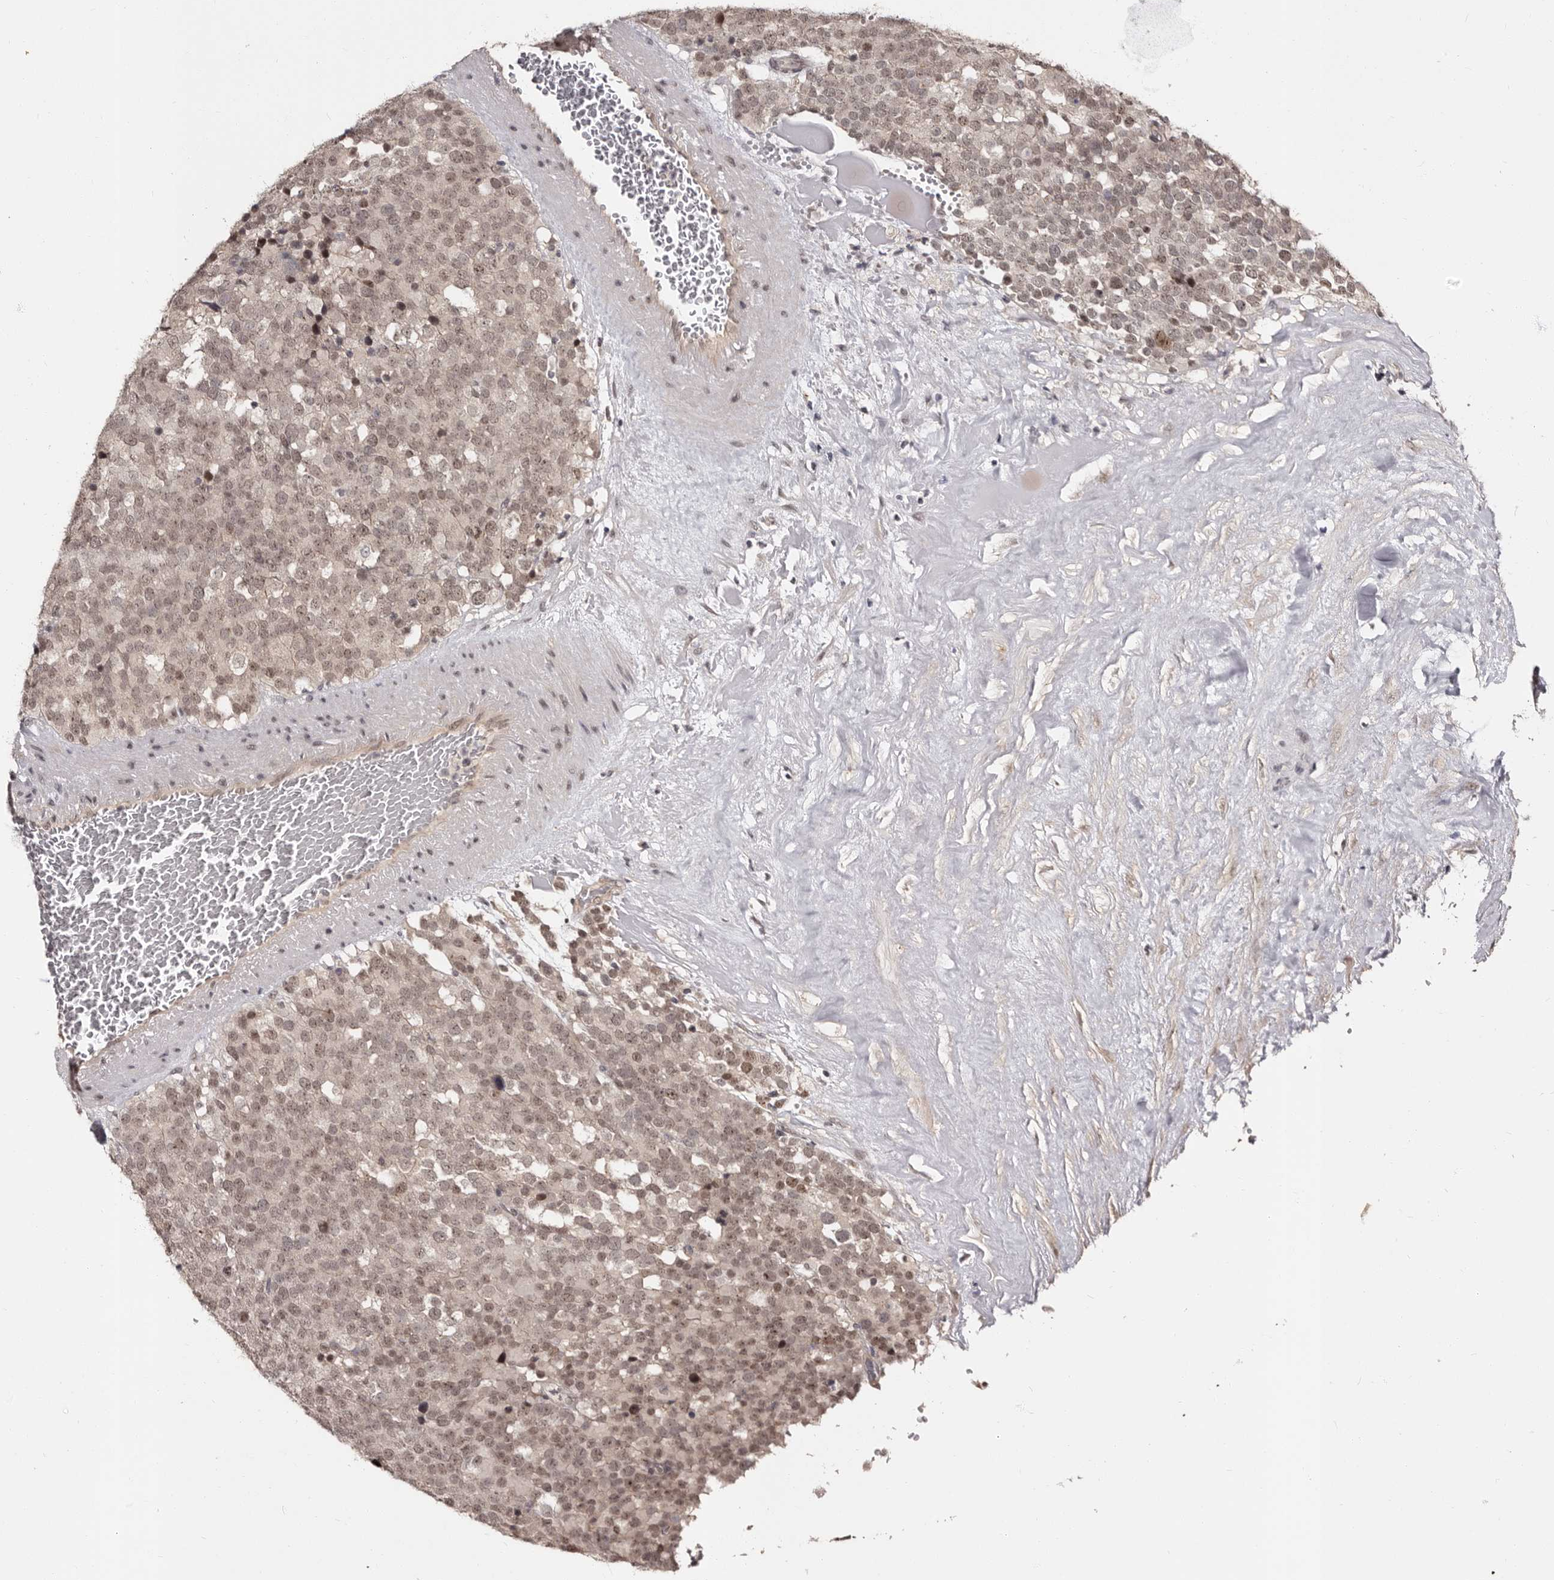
{"staining": {"intensity": "moderate", "quantity": ">75%", "location": "nuclear"}, "tissue": "testis cancer", "cell_type": "Tumor cells", "image_type": "cancer", "snomed": [{"axis": "morphology", "description": "Seminoma, NOS"}, {"axis": "topography", "description": "Testis"}], "caption": "This image demonstrates seminoma (testis) stained with IHC to label a protein in brown. The nuclear of tumor cells show moderate positivity for the protein. Nuclei are counter-stained blue.", "gene": "TBC1D22B", "patient": {"sex": "male", "age": 71}}